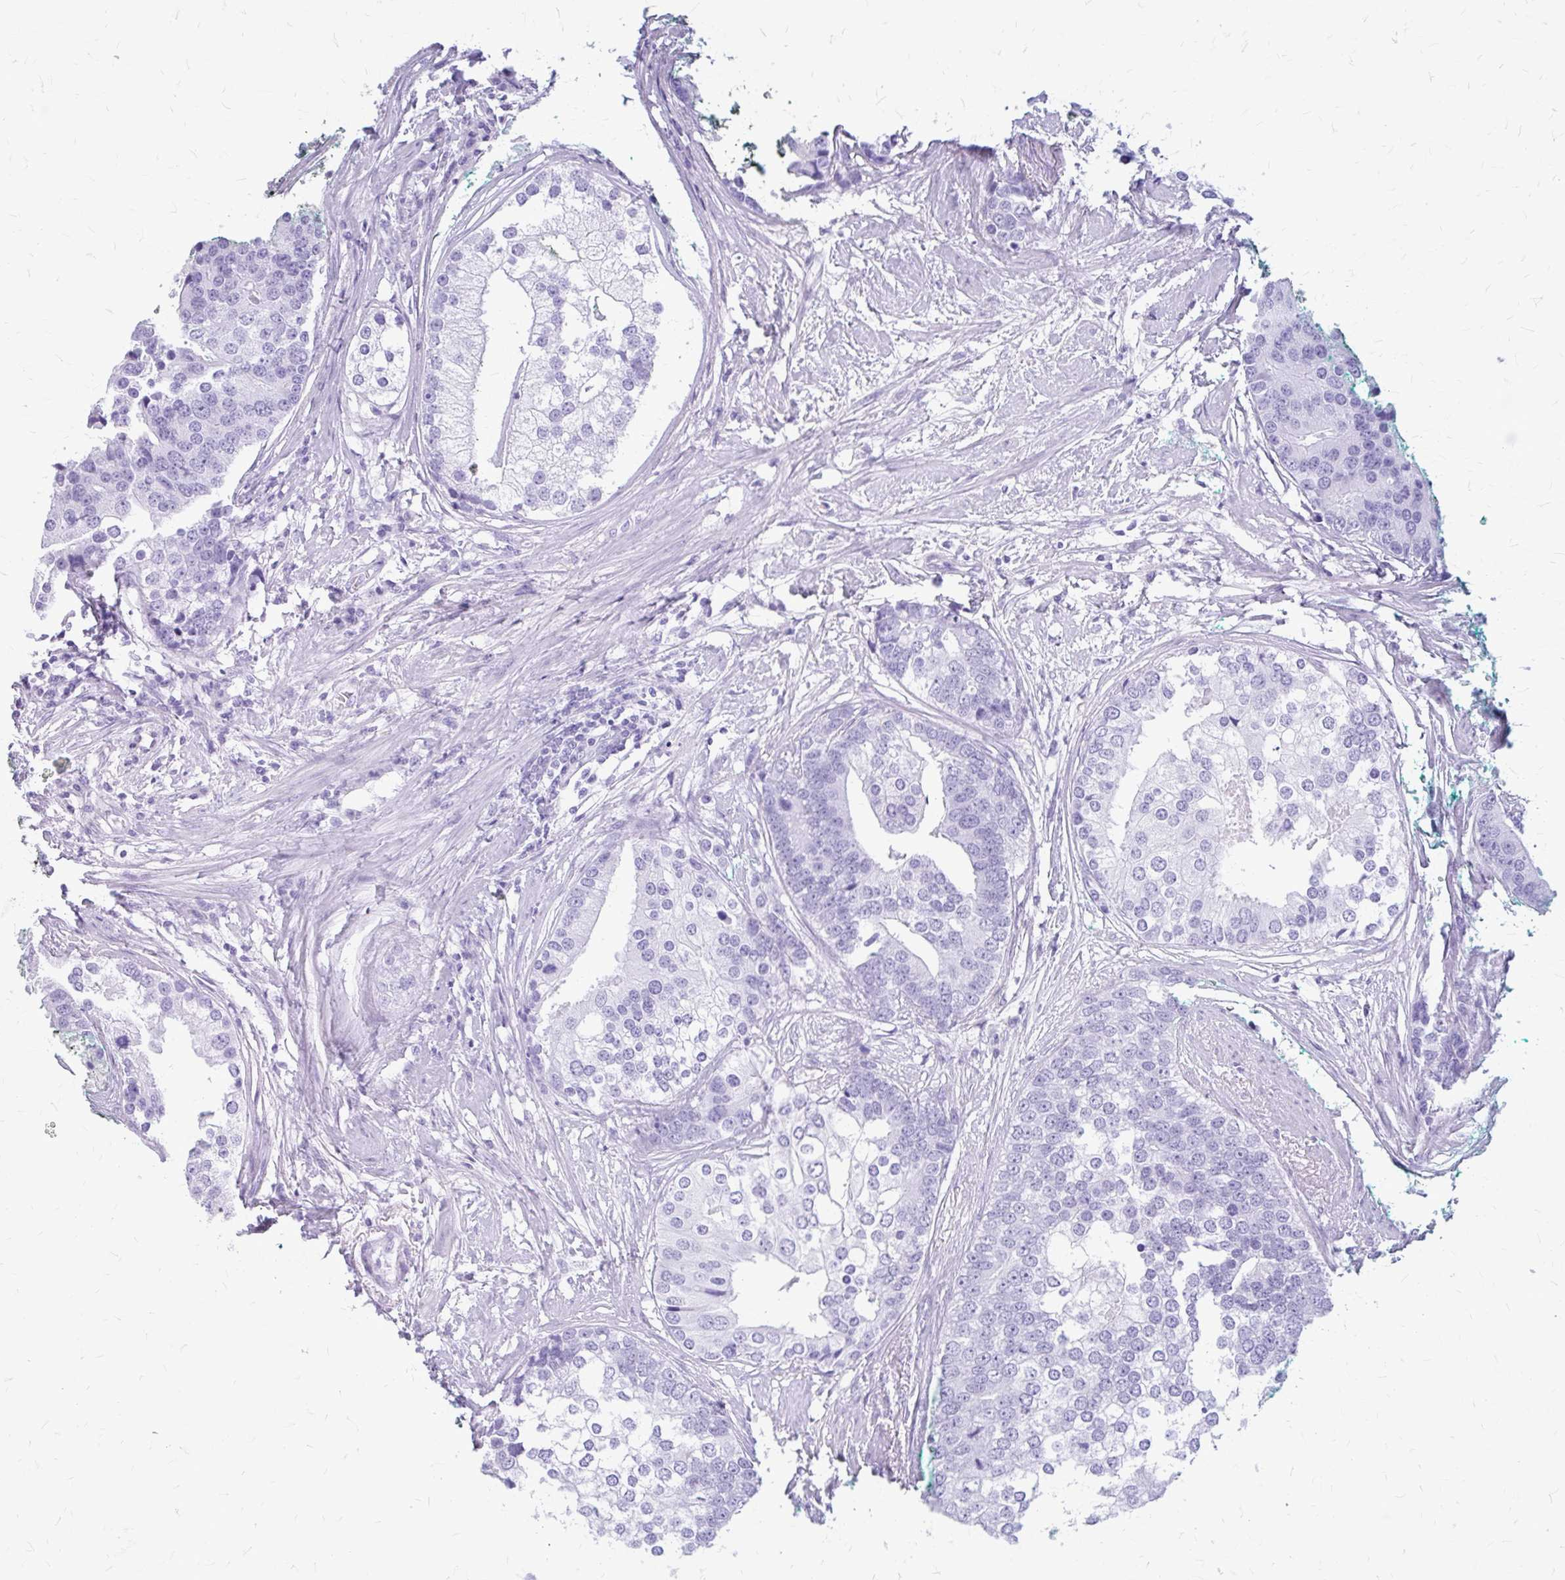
{"staining": {"intensity": "negative", "quantity": "none", "location": "none"}, "tissue": "prostate cancer", "cell_type": "Tumor cells", "image_type": "cancer", "snomed": [{"axis": "morphology", "description": "Adenocarcinoma, High grade"}, {"axis": "topography", "description": "Prostate"}], "caption": "Prostate cancer (adenocarcinoma (high-grade)) was stained to show a protein in brown. There is no significant staining in tumor cells. (DAB (3,3'-diaminobenzidine) immunohistochemistry visualized using brightfield microscopy, high magnification).", "gene": "KLHDC7A", "patient": {"sex": "male", "age": 62}}